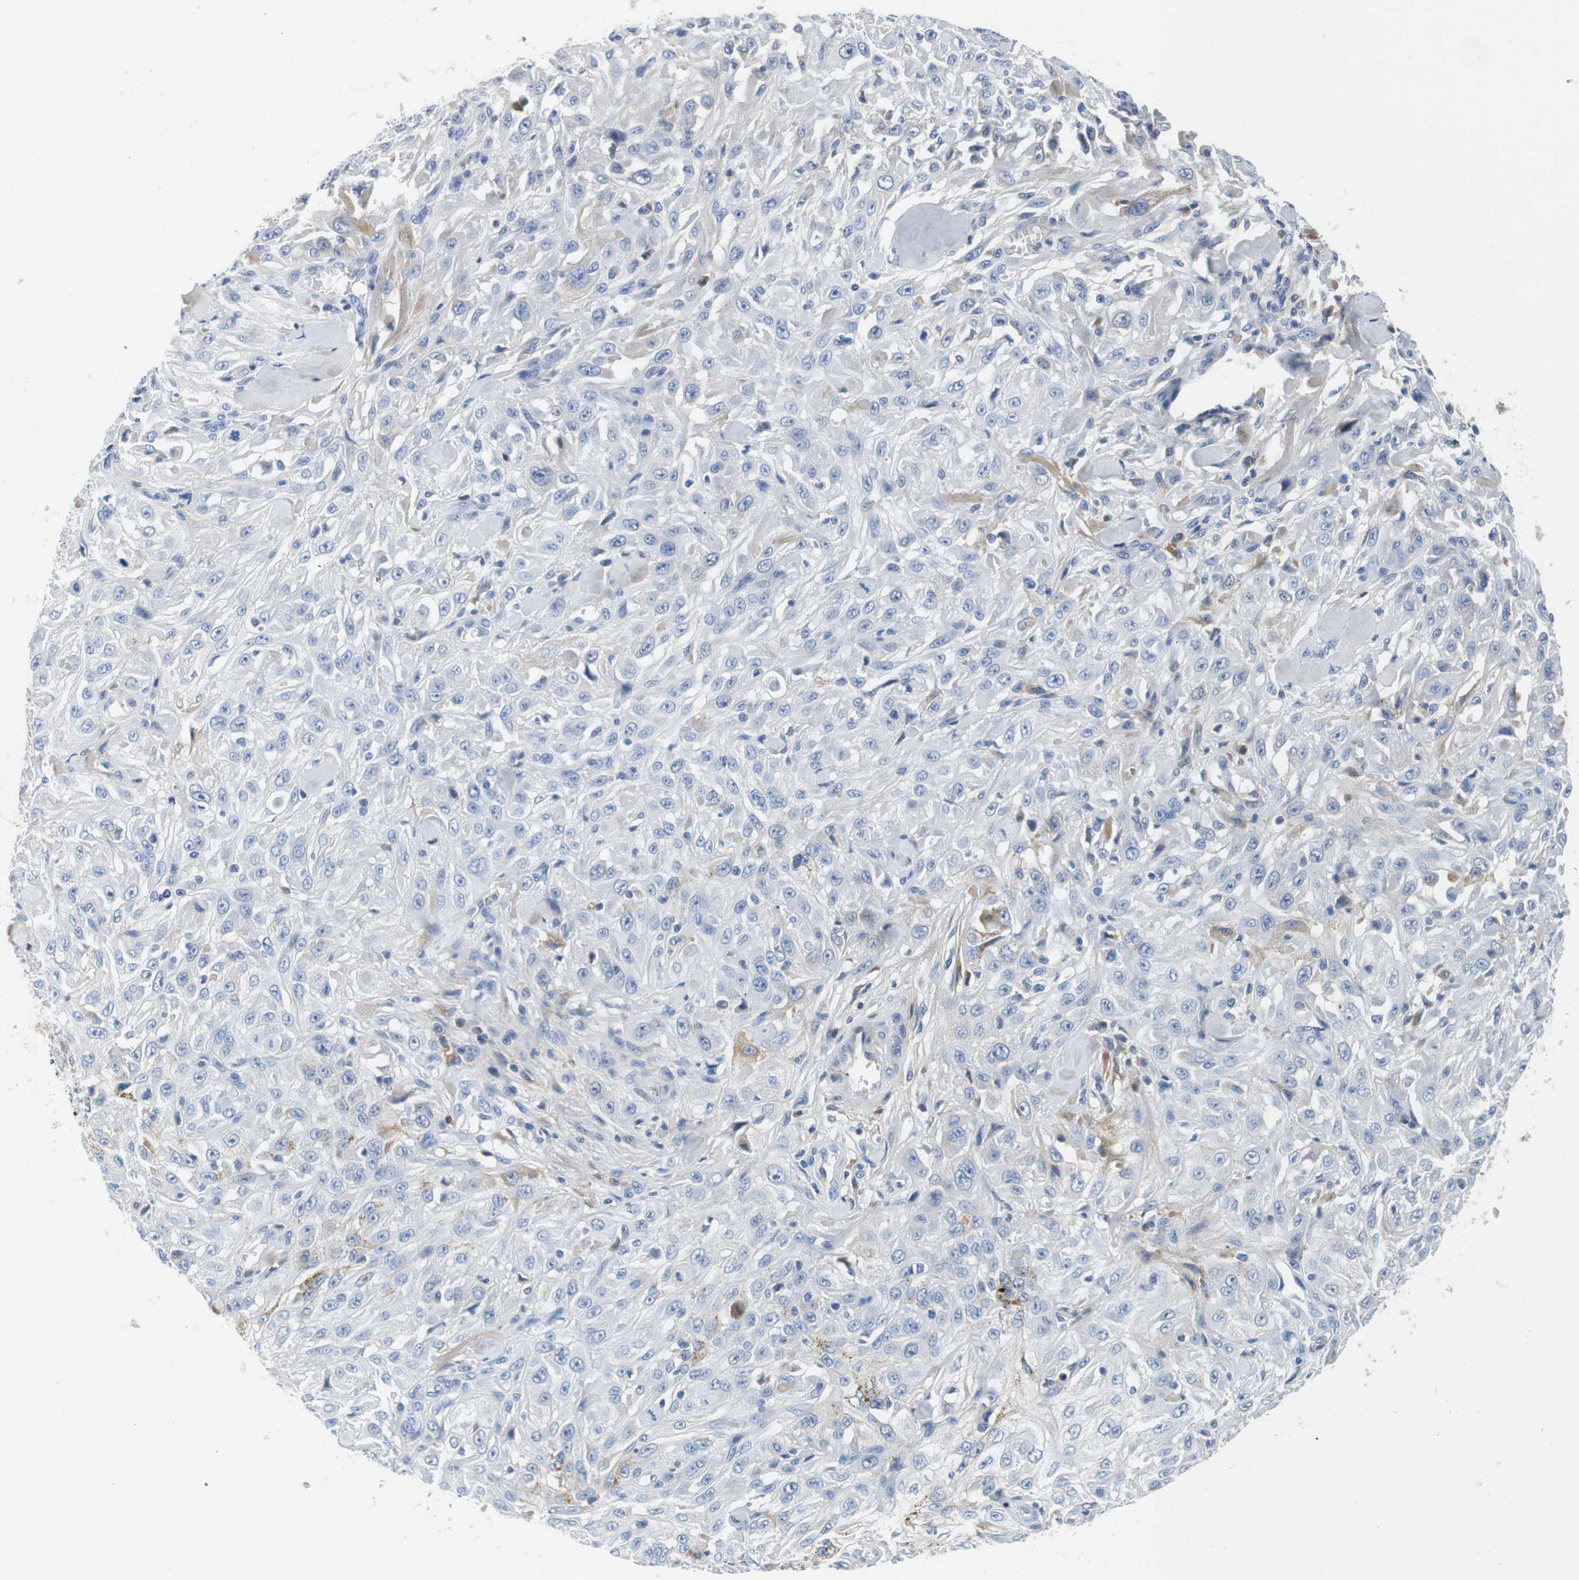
{"staining": {"intensity": "negative", "quantity": "none", "location": "none"}, "tissue": "skin cancer", "cell_type": "Tumor cells", "image_type": "cancer", "snomed": [{"axis": "morphology", "description": "Squamous cell carcinoma, NOS"}, {"axis": "morphology", "description": "Squamous cell carcinoma, metastatic, NOS"}, {"axis": "topography", "description": "Skin"}, {"axis": "topography", "description": "Lymph node"}], "caption": "IHC of human skin metastatic squamous cell carcinoma reveals no staining in tumor cells.", "gene": "IGKC", "patient": {"sex": "male", "age": 75}}